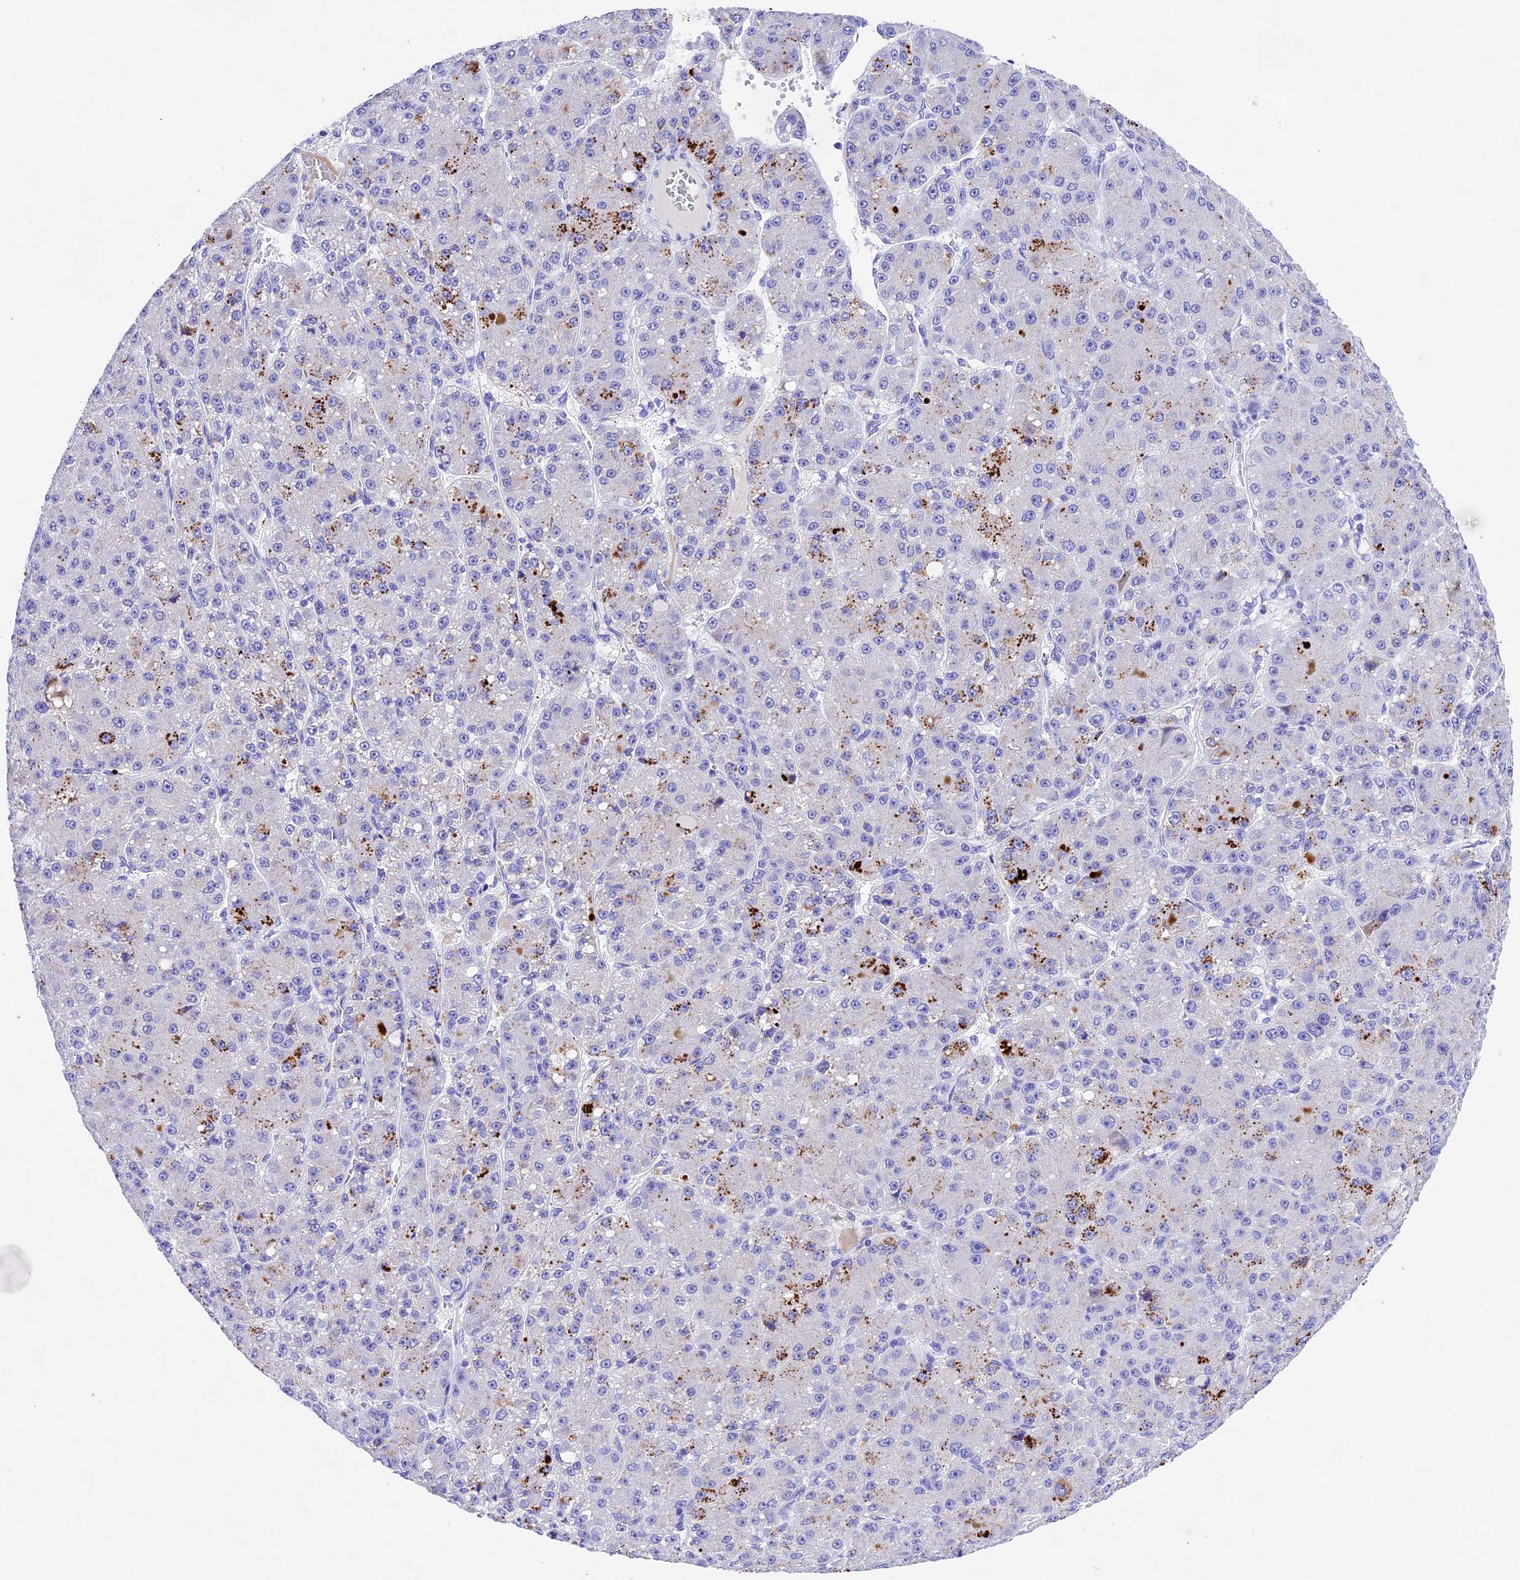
{"staining": {"intensity": "negative", "quantity": "none", "location": "none"}, "tissue": "liver cancer", "cell_type": "Tumor cells", "image_type": "cancer", "snomed": [{"axis": "morphology", "description": "Carcinoma, Hepatocellular, NOS"}, {"axis": "topography", "description": "Liver"}], "caption": "Histopathology image shows no protein positivity in tumor cells of liver cancer tissue.", "gene": "PSG11", "patient": {"sex": "male", "age": 67}}